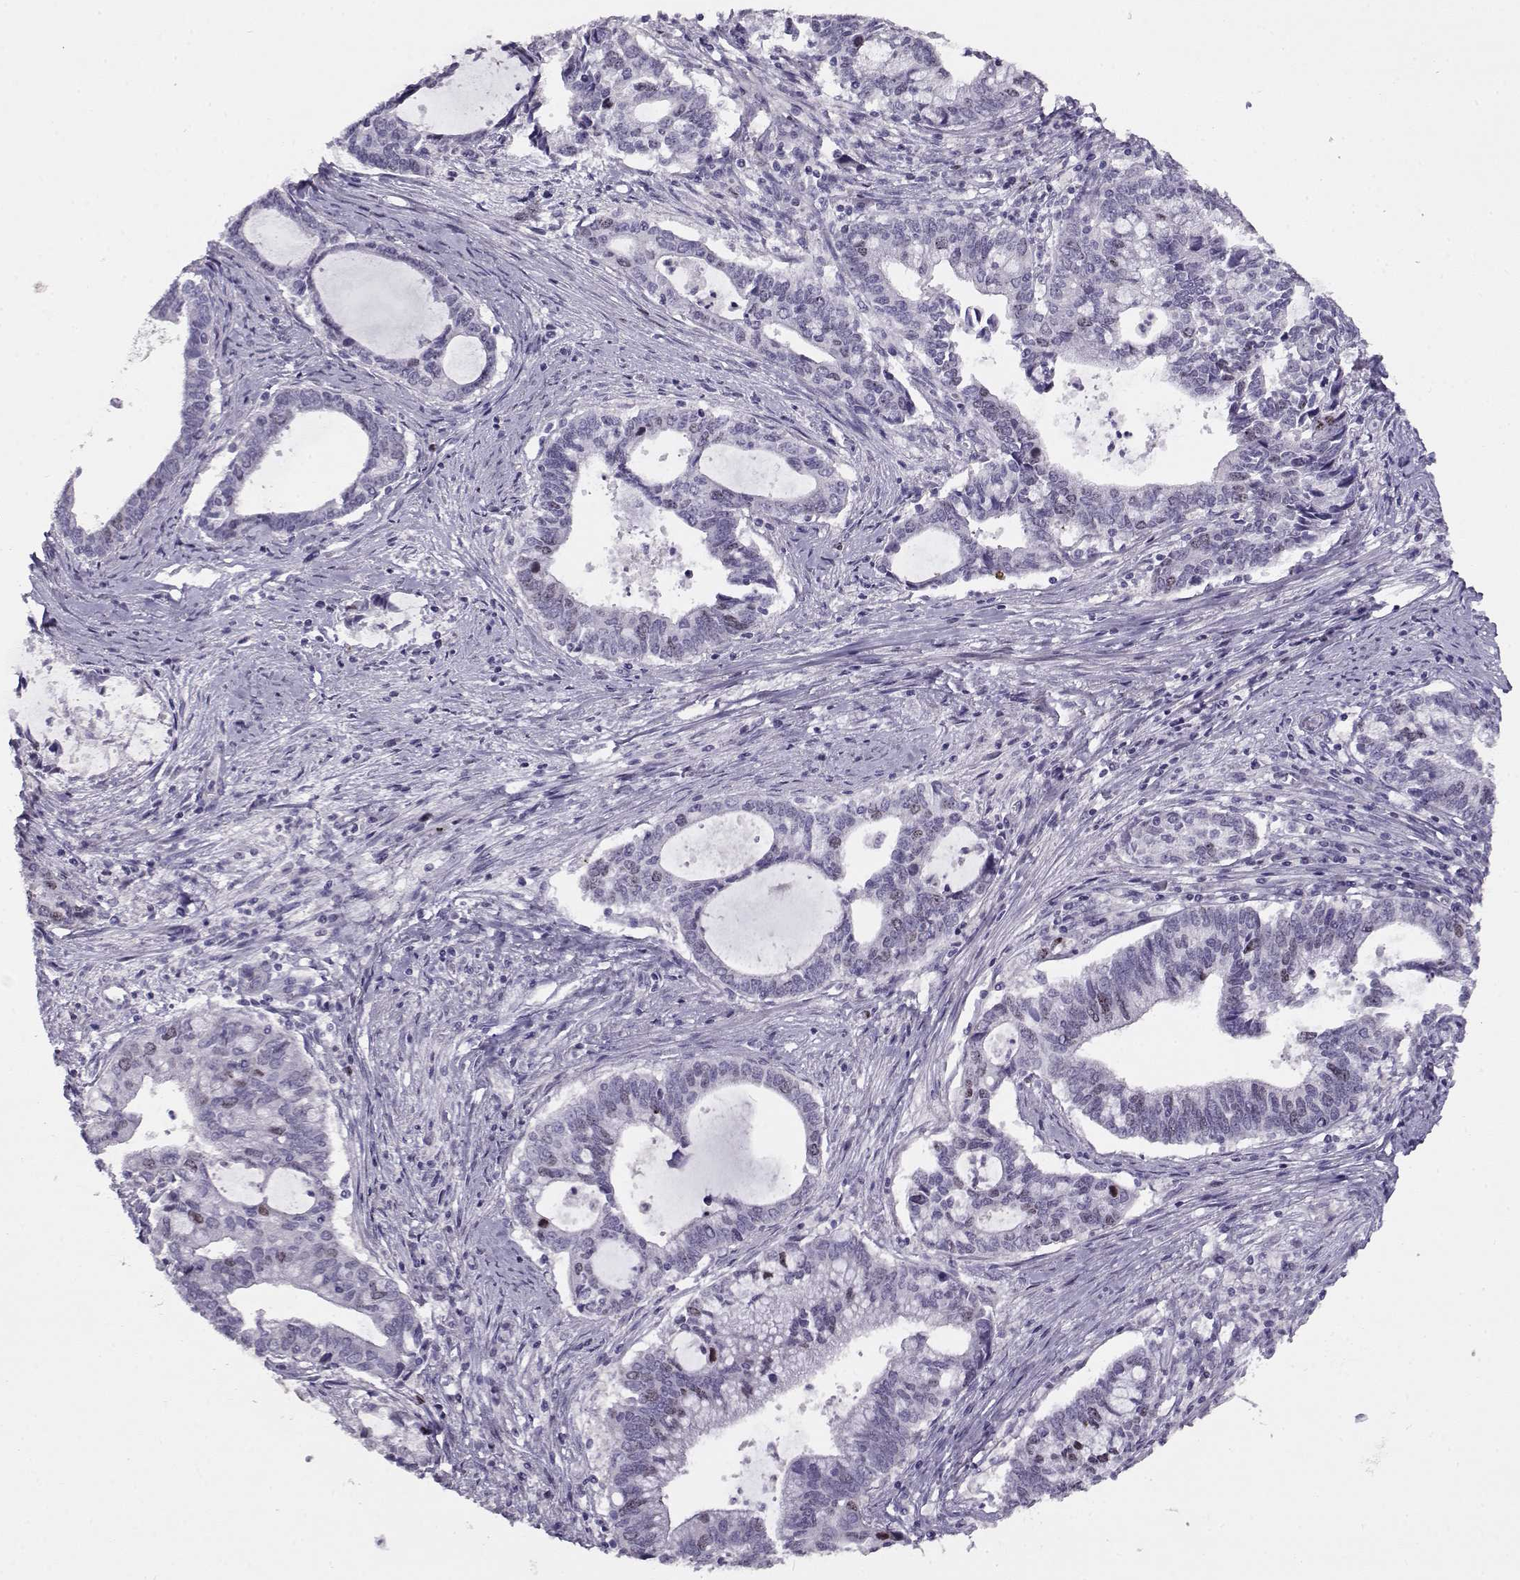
{"staining": {"intensity": "weak", "quantity": "<25%", "location": "nuclear"}, "tissue": "cervical cancer", "cell_type": "Tumor cells", "image_type": "cancer", "snomed": [{"axis": "morphology", "description": "Adenocarcinoma, NOS"}, {"axis": "topography", "description": "Cervix"}], "caption": "Tumor cells show no significant expression in cervical cancer (adenocarcinoma).", "gene": "NPW", "patient": {"sex": "female", "age": 42}}